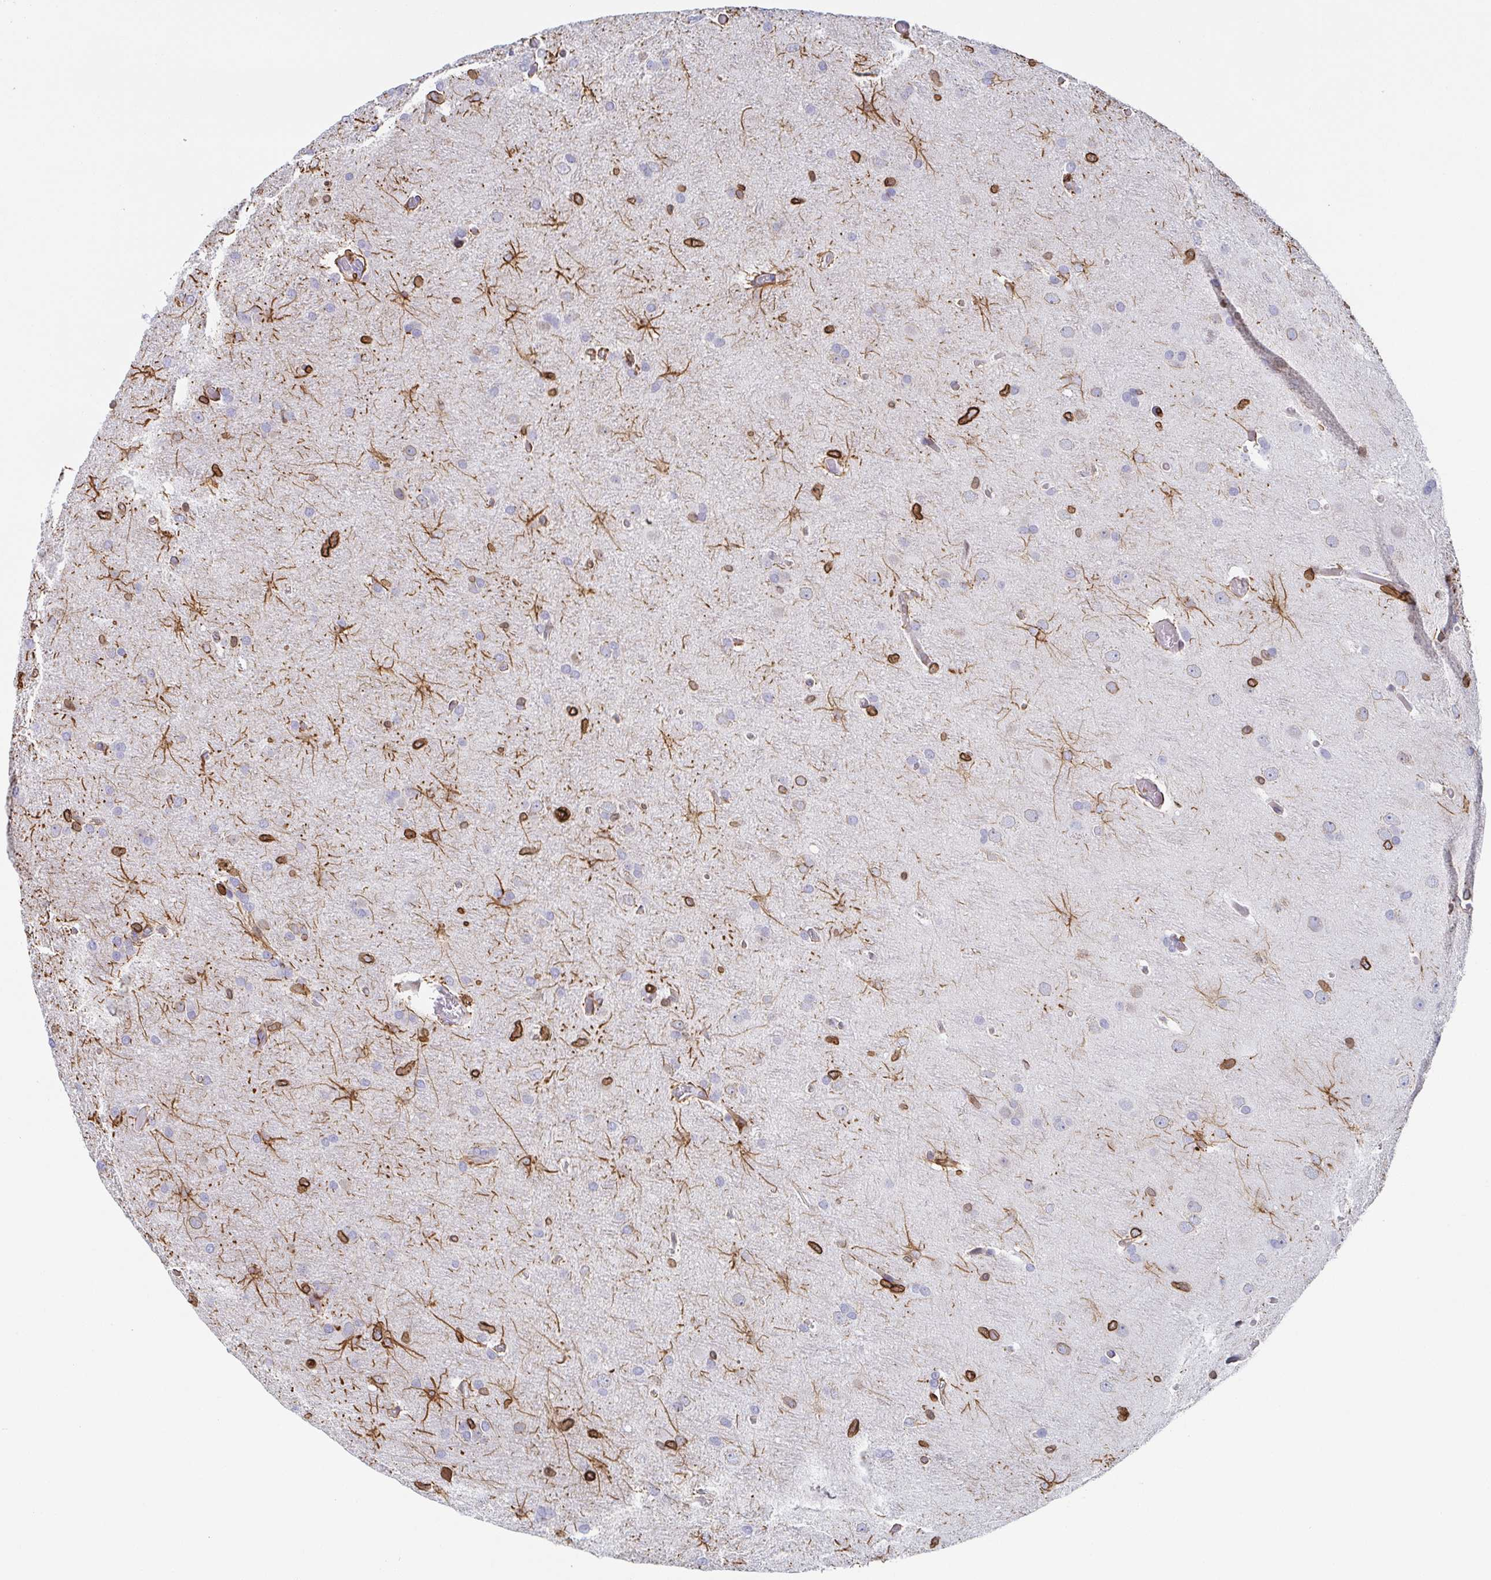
{"staining": {"intensity": "strong", "quantity": "<25%", "location": "cytoplasmic/membranous,nuclear"}, "tissue": "glioma", "cell_type": "Tumor cells", "image_type": "cancer", "snomed": [{"axis": "morphology", "description": "Glioma, malignant, High grade"}, {"axis": "topography", "description": "Brain"}], "caption": "Tumor cells reveal medium levels of strong cytoplasmic/membranous and nuclear staining in about <25% of cells in human glioma. (DAB IHC with brightfield microscopy, high magnification).", "gene": "BTBD7", "patient": {"sex": "male", "age": 53}}